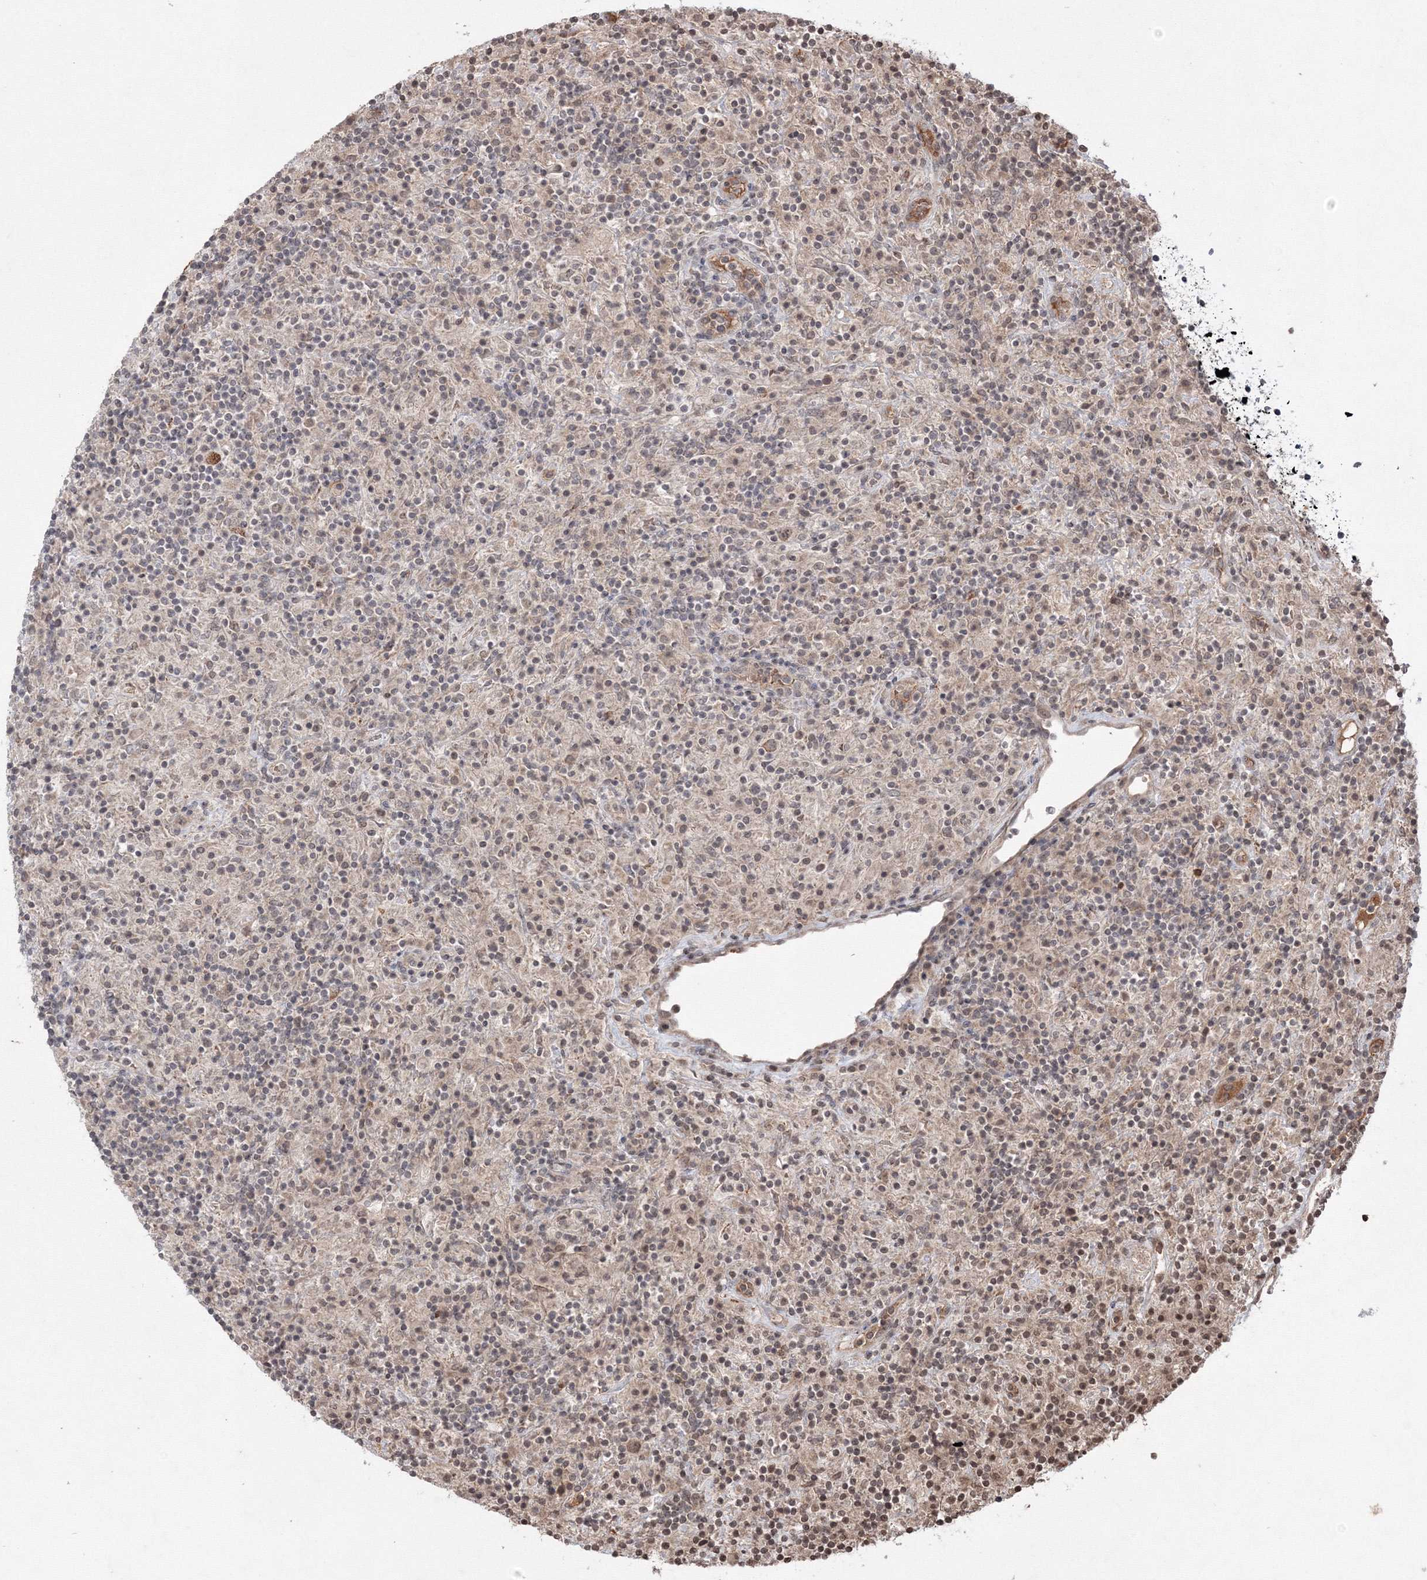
{"staining": {"intensity": "moderate", "quantity": ">75%", "location": "cytoplasmic/membranous"}, "tissue": "lymphoma", "cell_type": "Tumor cells", "image_type": "cancer", "snomed": [{"axis": "morphology", "description": "Hodgkin's disease, NOS"}, {"axis": "topography", "description": "Lymph node"}], "caption": "Moderate cytoplasmic/membranous positivity is present in approximately >75% of tumor cells in lymphoma. Immunohistochemistry (ihc) stains the protein in brown and the nuclei are stained blue.", "gene": "PEX13", "patient": {"sex": "male", "age": 70}}